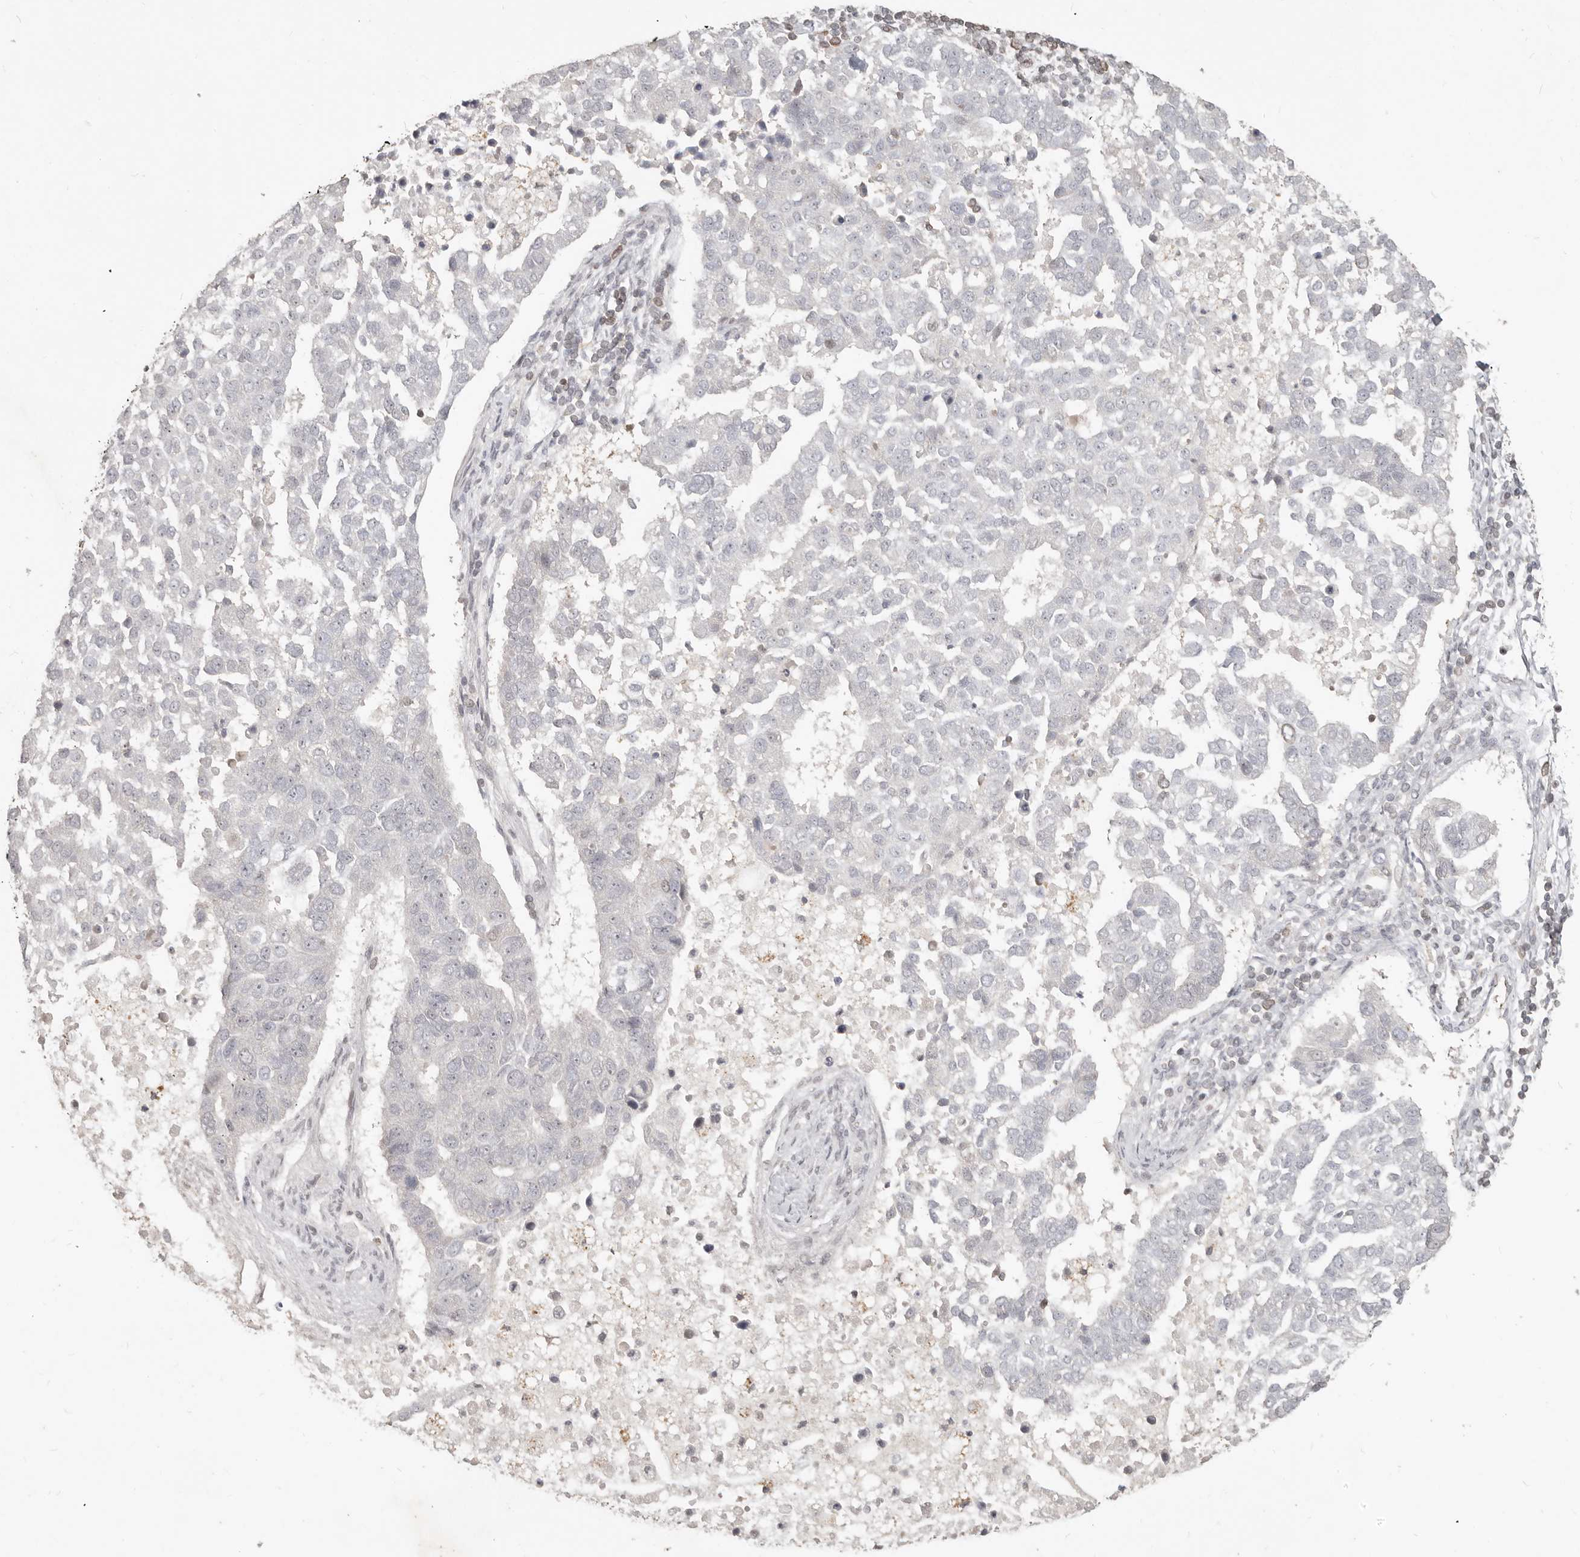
{"staining": {"intensity": "negative", "quantity": "none", "location": "none"}, "tissue": "pancreatic cancer", "cell_type": "Tumor cells", "image_type": "cancer", "snomed": [{"axis": "morphology", "description": "Adenocarcinoma, NOS"}, {"axis": "topography", "description": "Pancreas"}], "caption": "Immunohistochemistry (IHC) image of human adenocarcinoma (pancreatic) stained for a protein (brown), which exhibits no positivity in tumor cells.", "gene": "NUP153", "patient": {"sex": "female", "age": 61}}